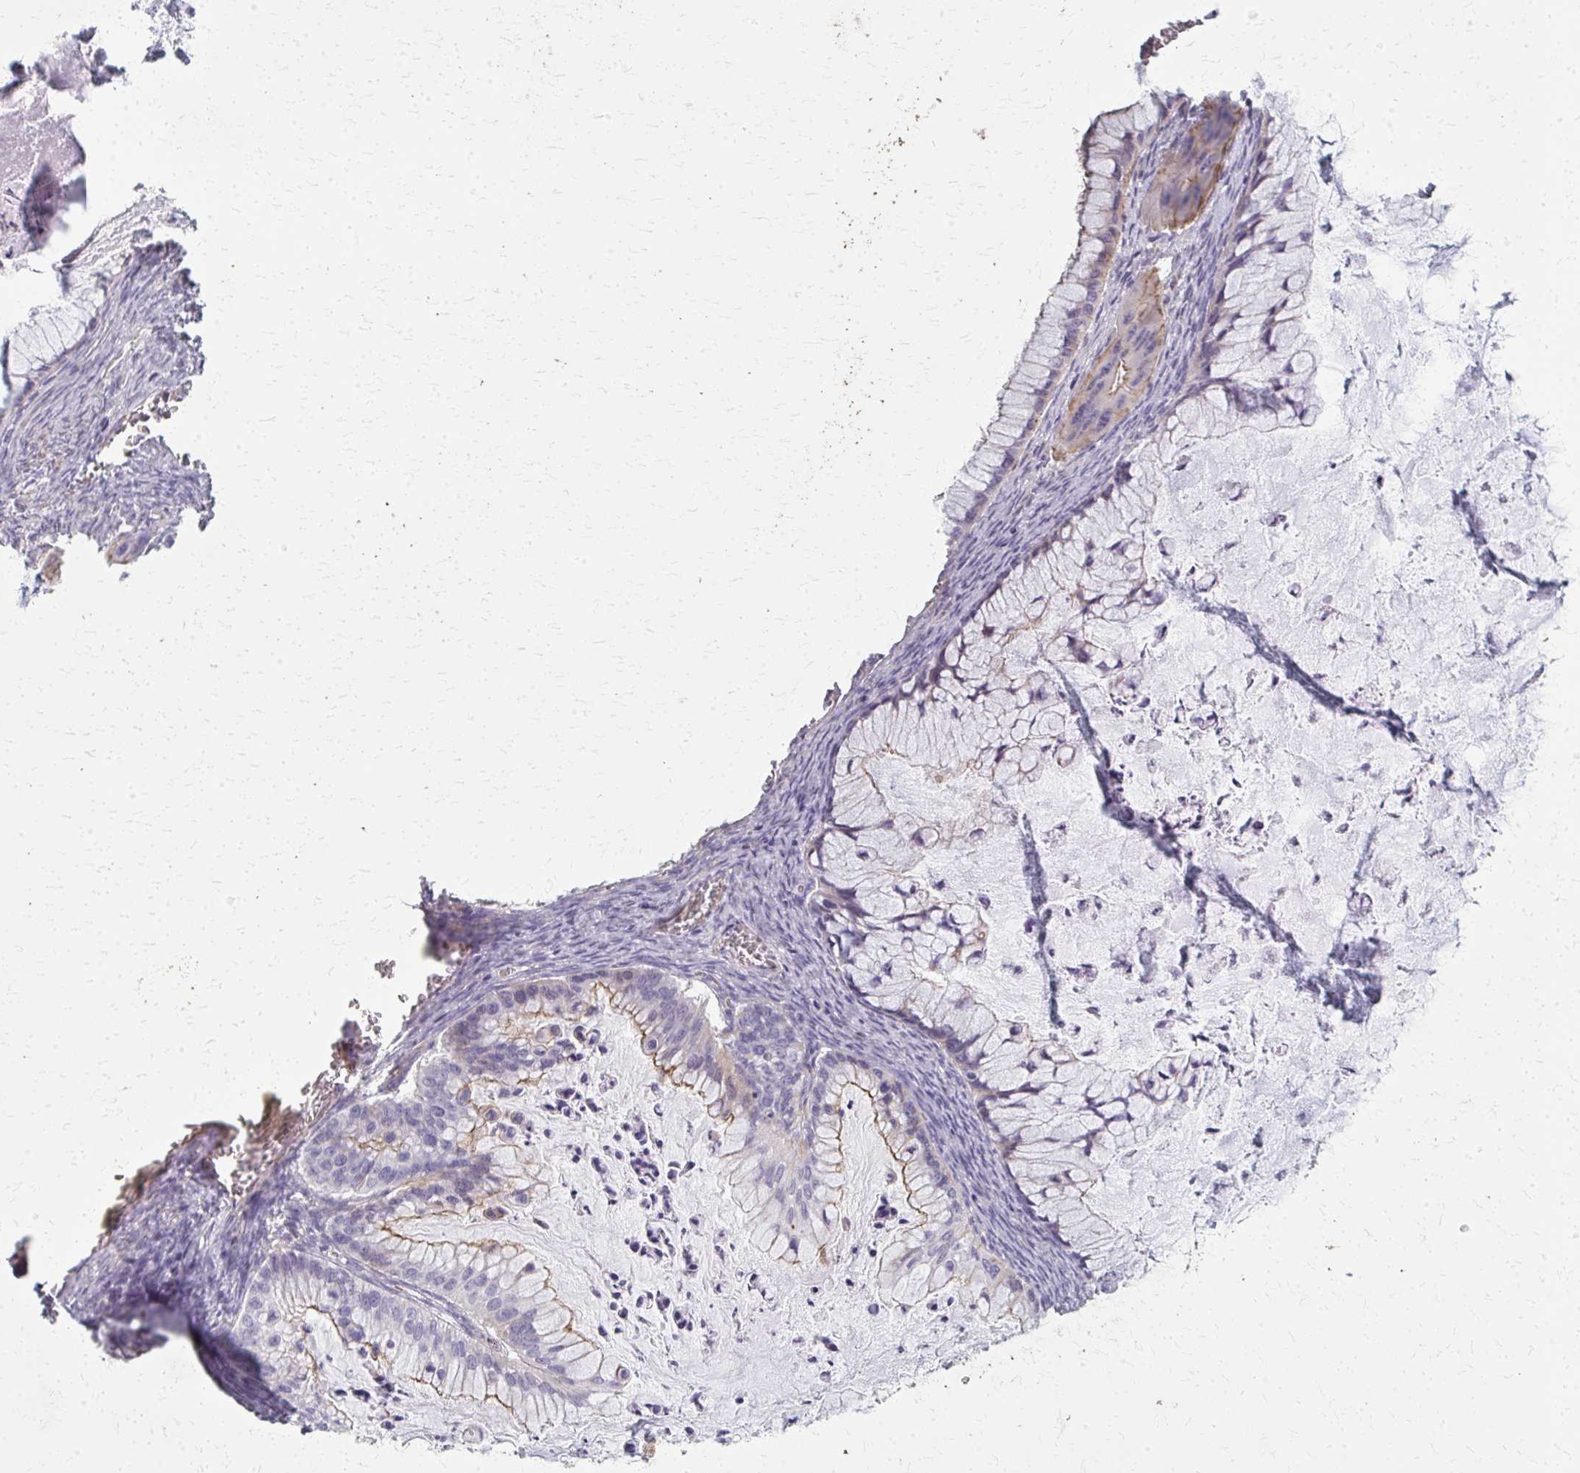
{"staining": {"intensity": "moderate", "quantity": "<25%", "location": "cytoplasmic/membranous"}, "tissue": "ovarian cancer", "cell_type": "Tumor cells", "image_type": "cancer", "snomed": [{"axis": "morphology", "description": "Cystadenocarcinoma, mucinous, NOS"}, {"axis": "topography", "description": "Ovary"}], "caption": "Immunohistochemistry (IHC) of ovarian mucinous cystadenocarcinoma displays low levels of moderate cytoplasmic/membranous staining in approximately <25% of tumor cells. The protein is stained brown, and the nuclei are stained in blue (DAB IHC with brightfield microscopy, high magnification).", "gene": "TENM4", "patient": {"sex": "female", "age": 72}}